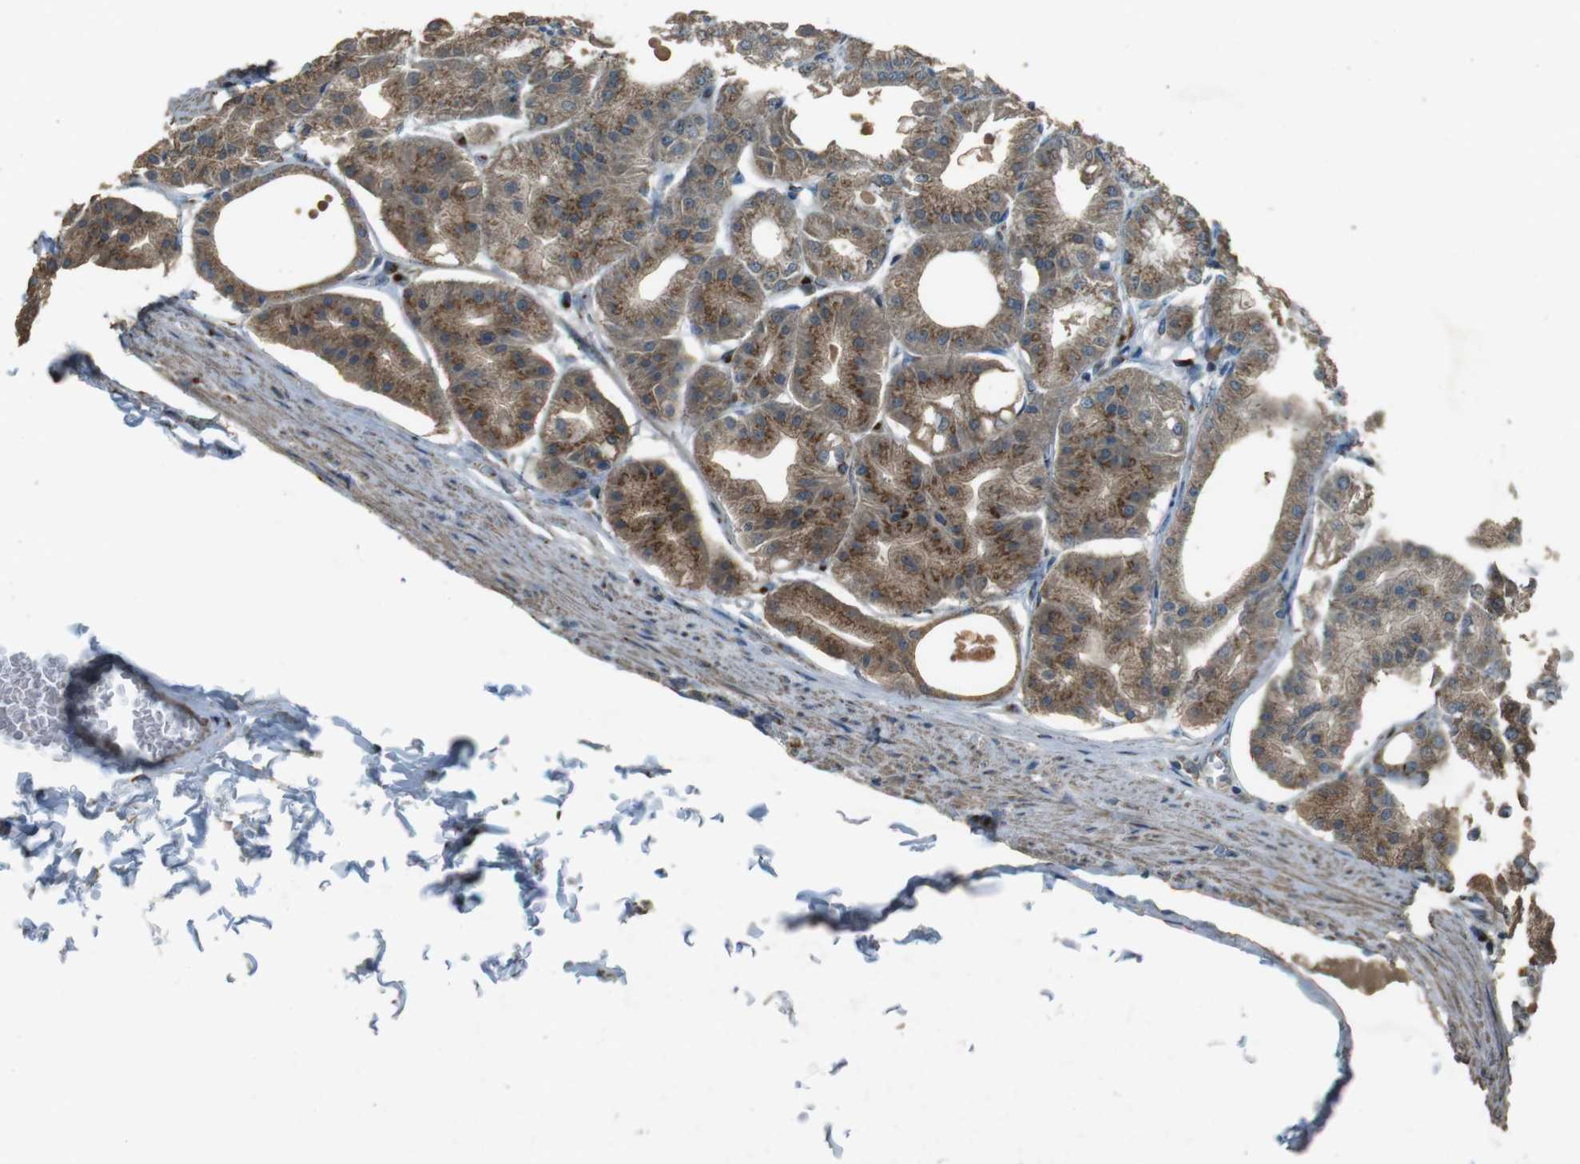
{"staining": {"intensity": "moderate", "quantity": ">75%", "location": "cytoplasmic/membranous"}, "tissue": "stomach", "cell_type": "Glandular cells", "image_type": "normal", "snomed": [{"axis": "morphology", "description": "Normal tissue, NOS"}, {"axis": "topography", "description": "Stomach, lower"}], "caption": "Protein expression analysis of unremarkable stomach shows moderate cytoplasmic/membranous expression in approximately >75% of glandular cells.", "gene": "TMEM115", "patient": {"sex": "male", "age": 71}}